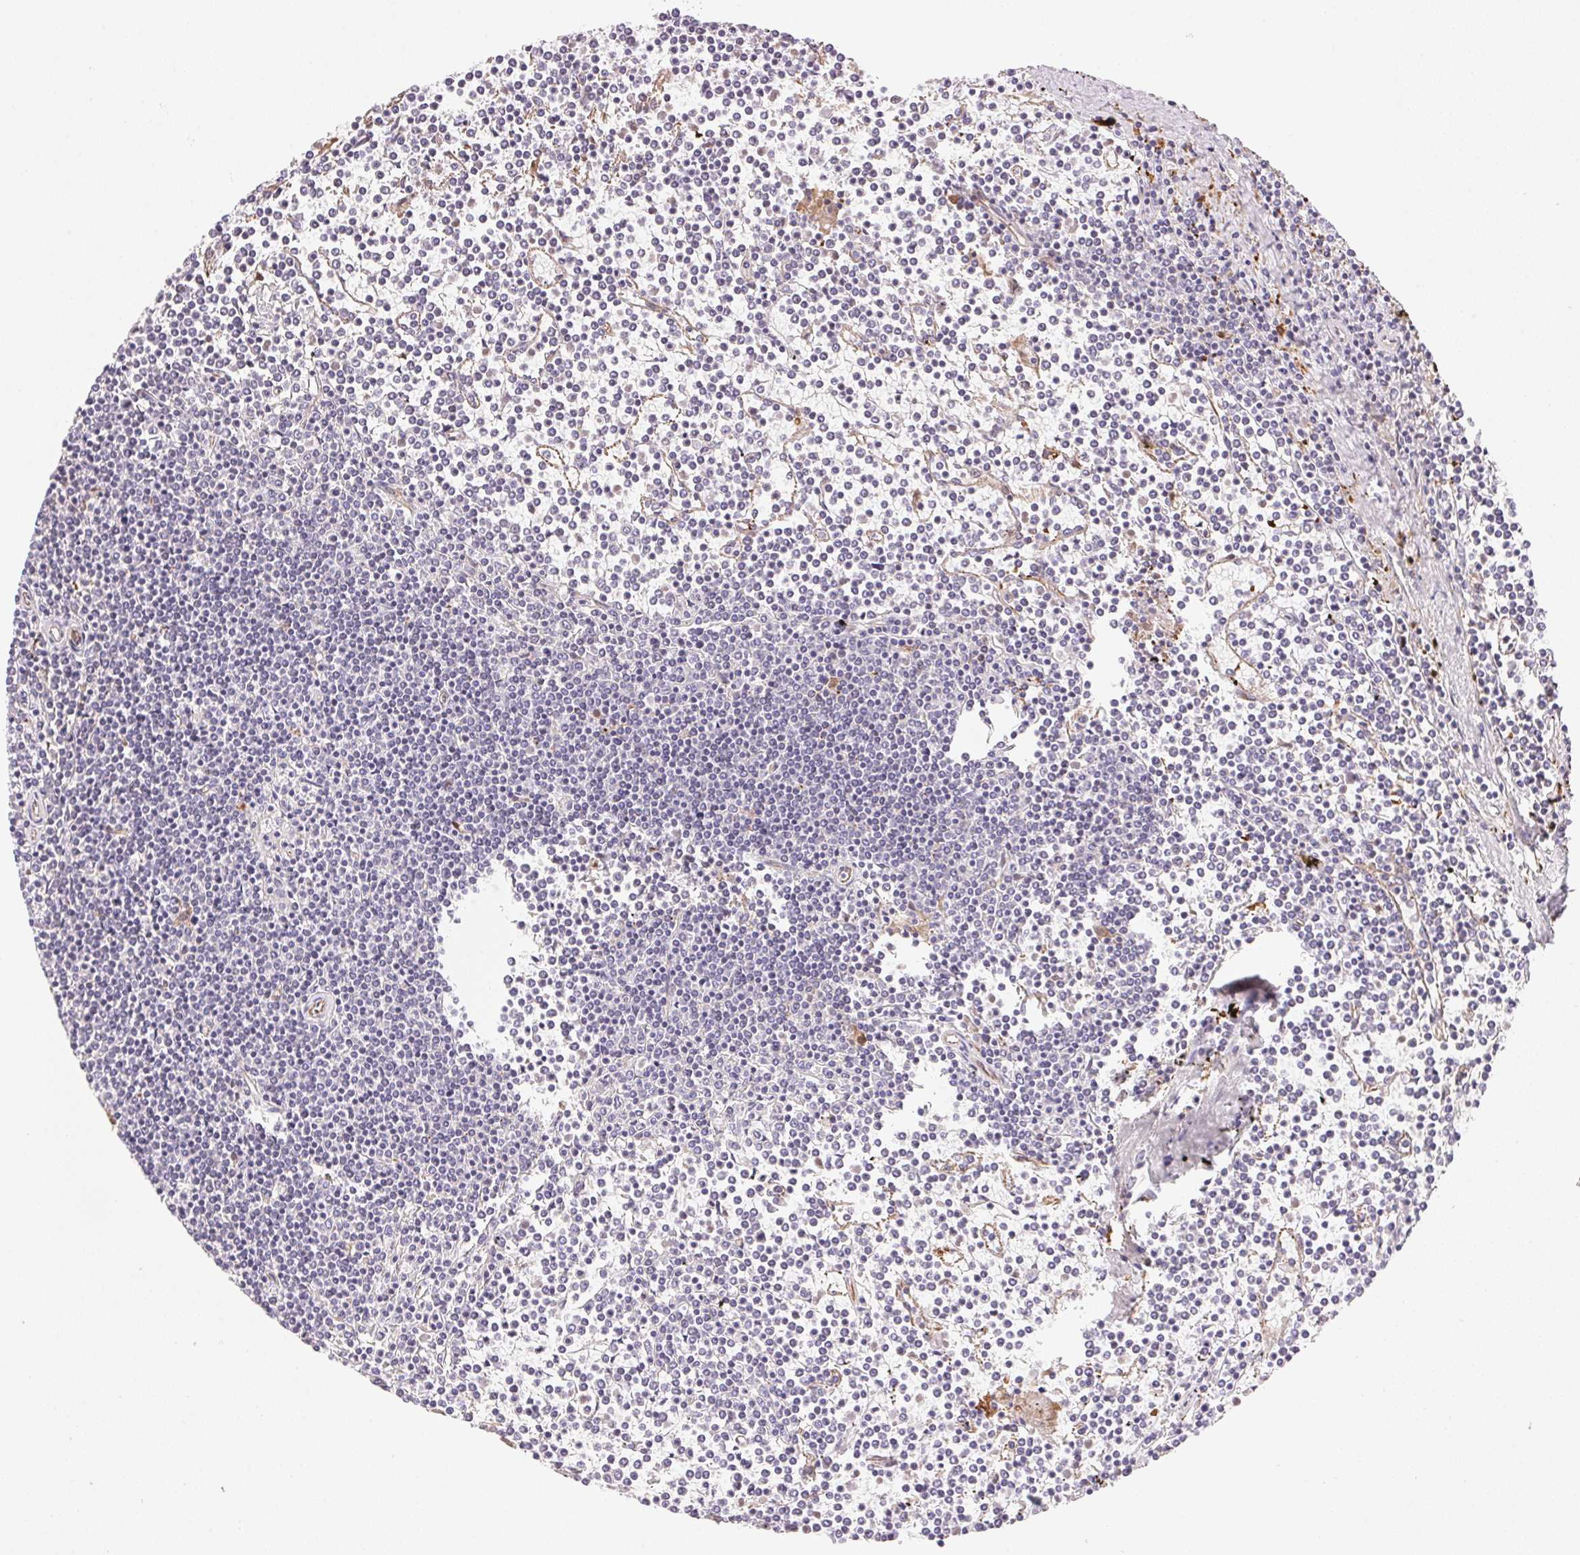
{"staining": {"intensity": "negative", "quantity": "none", "location": "none"}, "tissue": "lymphoma", "cell_type": "Tumor cells", "image_type": "cancer", "snomed": [{"axis": "morphology", "description": "Malignant lymphoma, non-Hodgkin's type, Low grade"}, {"axis": "topography", "description": "Spleen"}], "caption": "Protein analysis of lymphoma demonstrates no significant positivity in tumor cells.", "gene": "GYG2", "patient": {"sex": "female", "age": 19}}